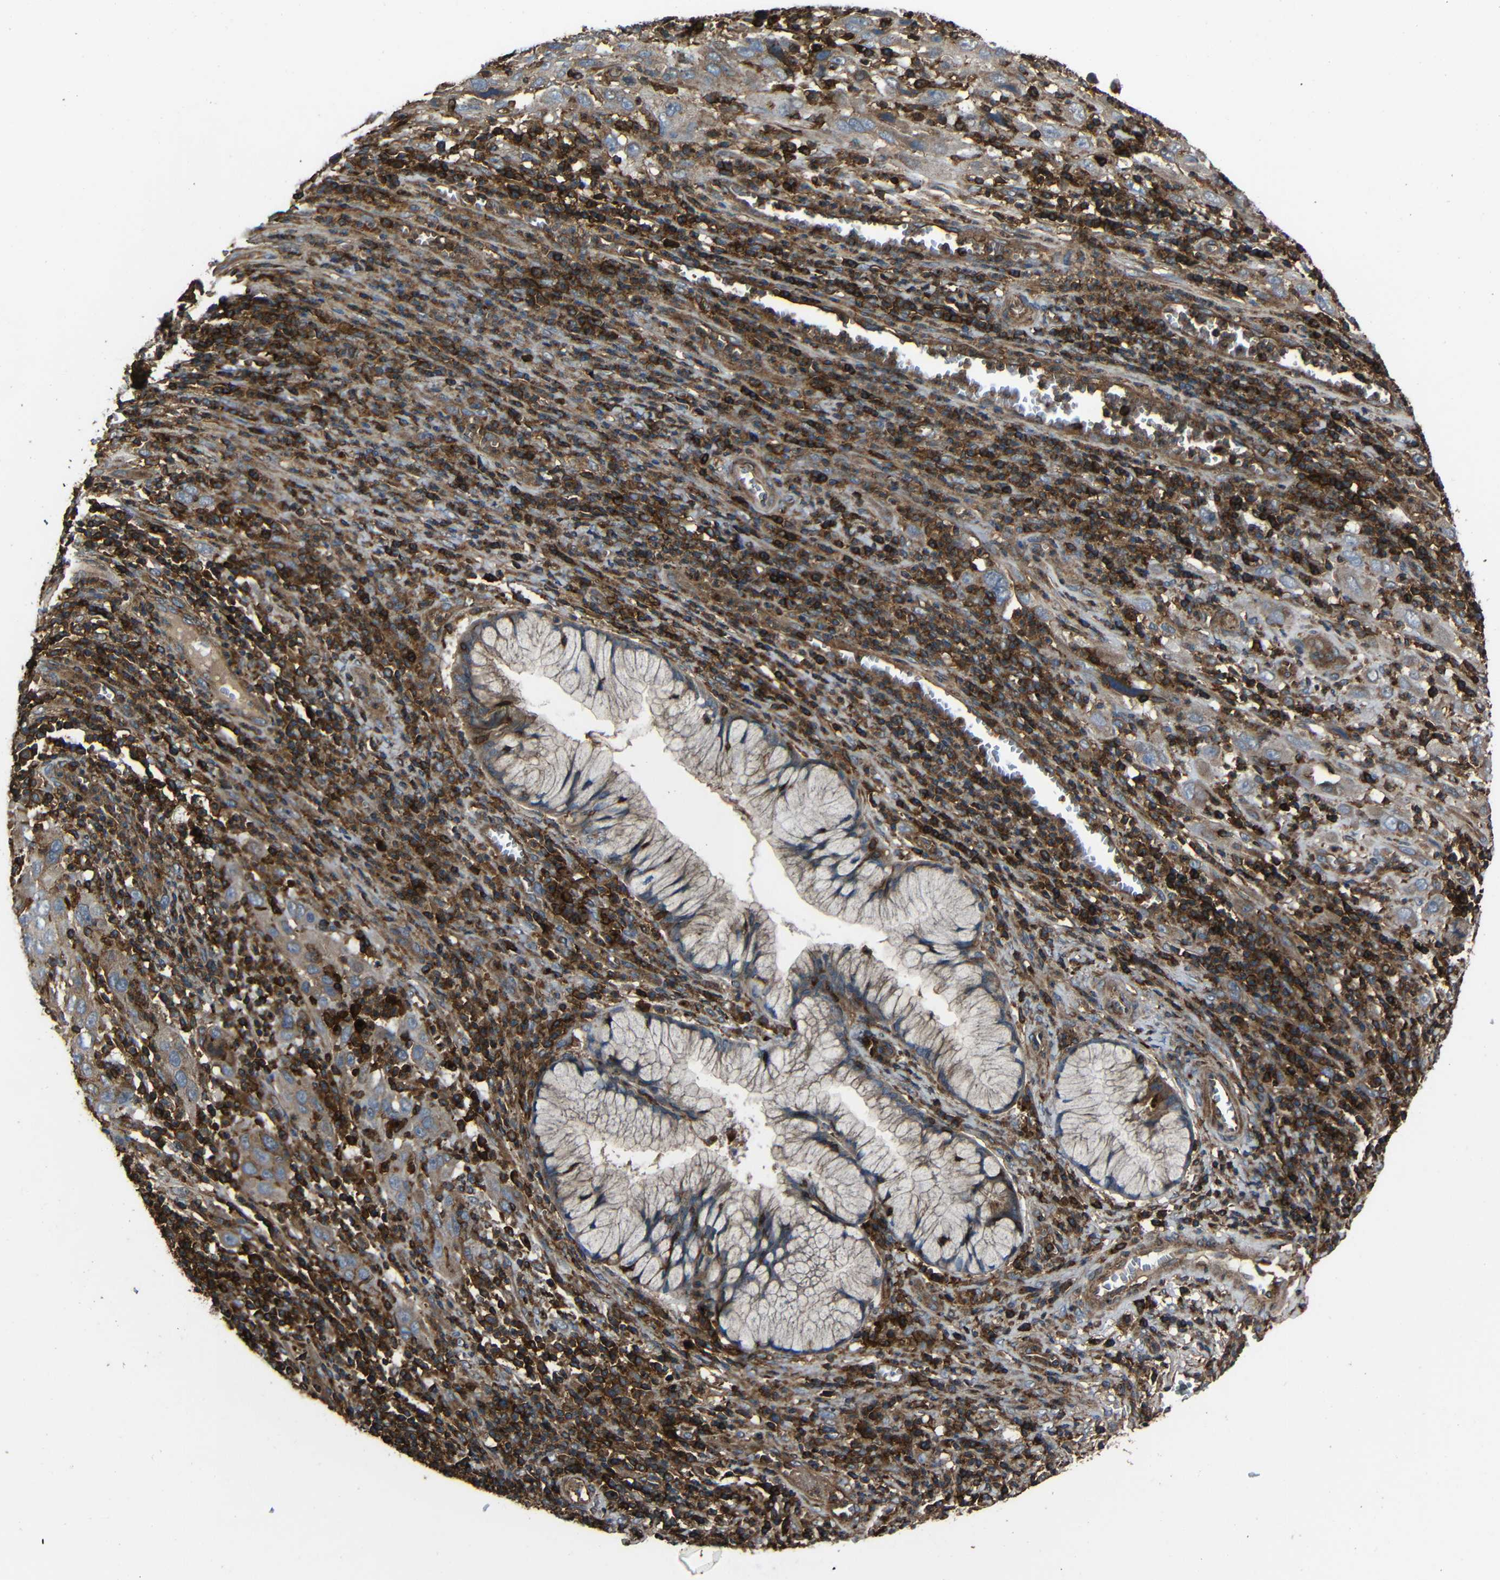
{"staining": {"intensity": "moderate", "quantity": ">75%", "location": "cytoplasmic/membranous"}, "tissue": "cervical cancer", "cell_type": "Tumor cells", "image_type": "cancer", "snomed": [{"axis": "morphology", "description": "Squamous cell carcinoma, NOS"}, {"axis": "topography", "description": "Cervix"}], "caption": "This micrograph shows squamous cell carcinoma (cervical) stained with IHC to label a protein in brown. The cytoplasmic/membranous of tumor cells show moderate positivity for the protein. Nuclei are counter-stained blue.", "gene": "ADGRE5", "patient": {"sex": "female", "age": 32}}